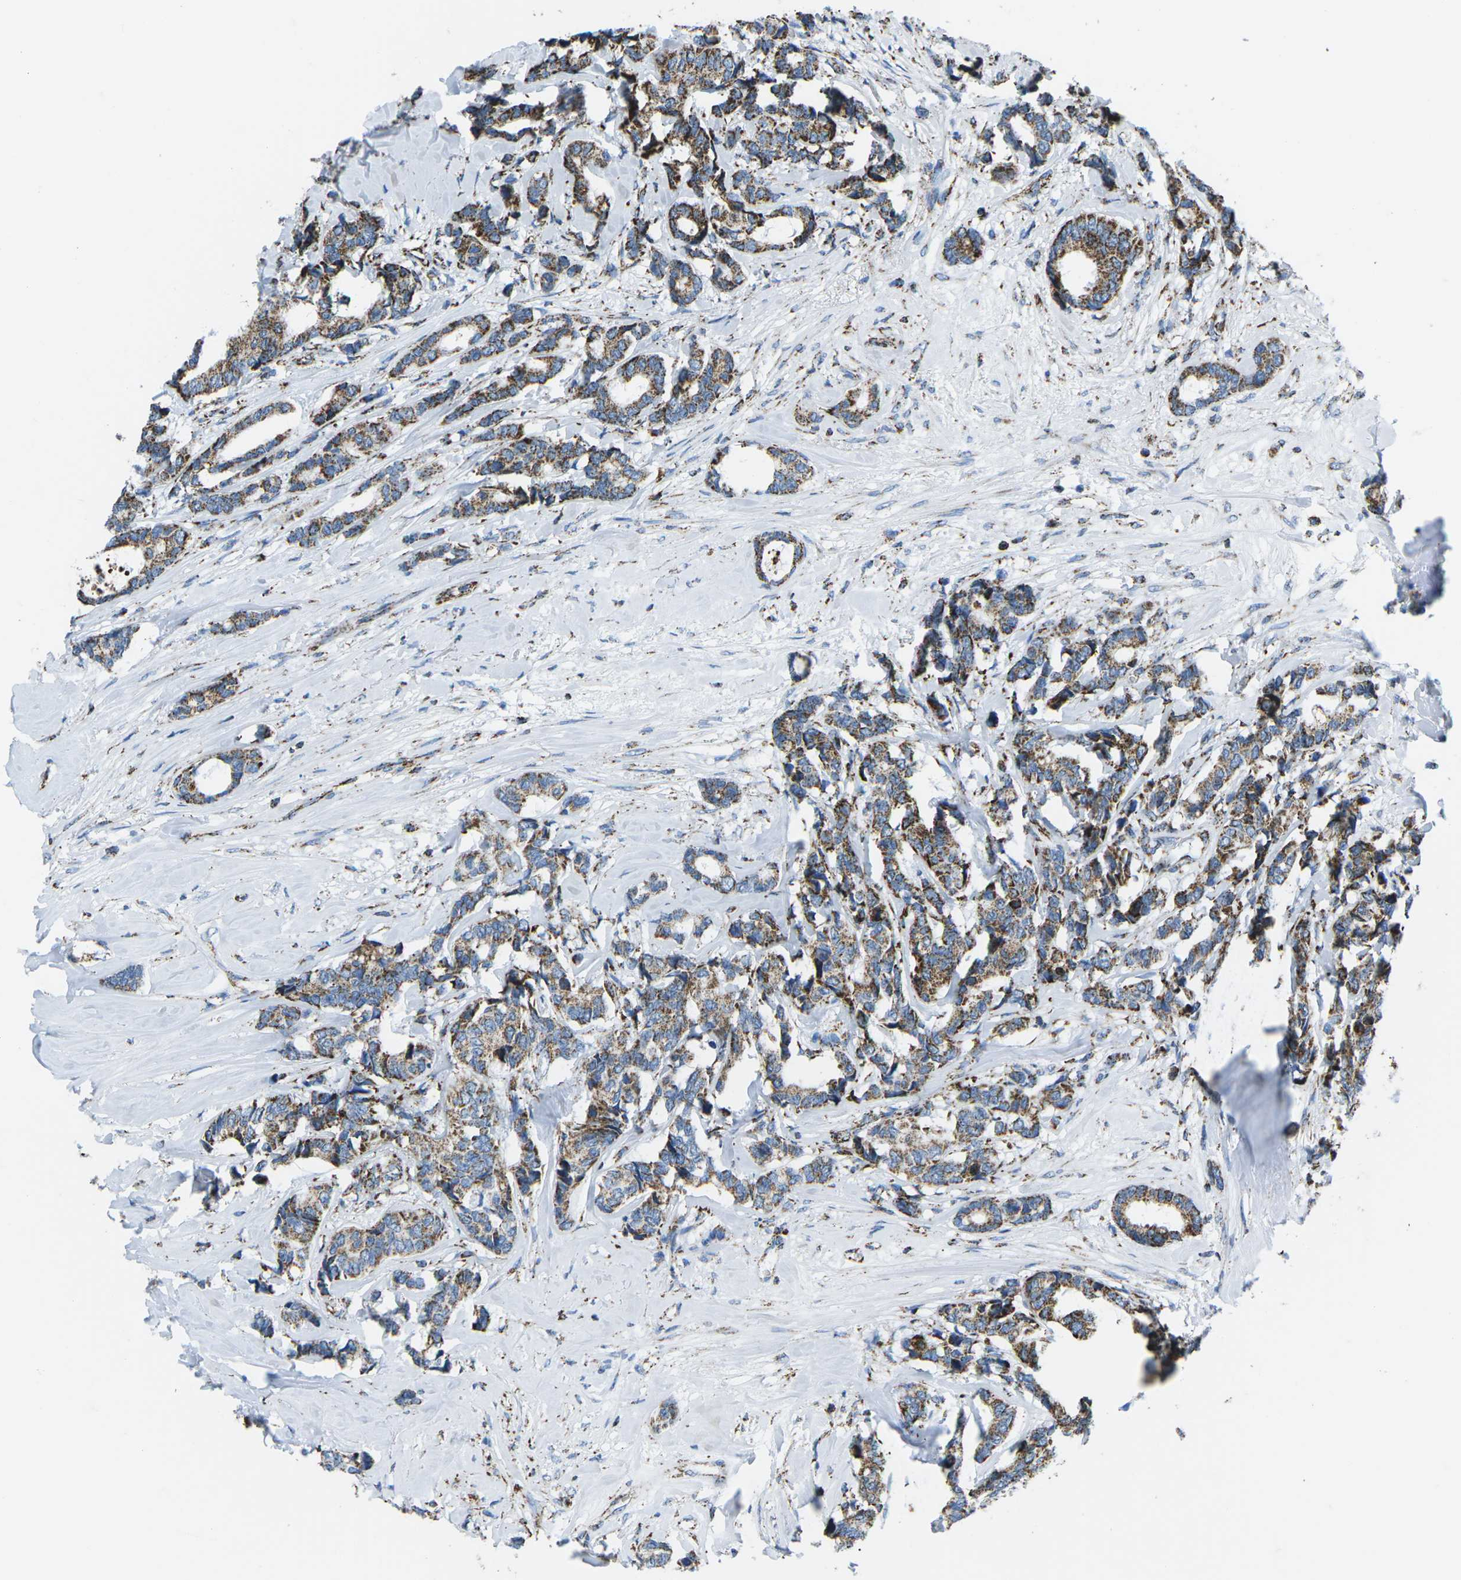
{"staining": {"intensity": "strong", "quantity": ">75%", "location": "cytoplasmic/membranous"}, "tissue": "breast cancer", "cell_type": "Tumor cells", "image_type": "cancer", "snomed": [{"axis": "morphology", "description": "Duct carcinoma"}, {"axis": "topography", "description": "Breast"}], "caption": "Strong cytoplasmic/membranous protein staining is appreciated in approximately >75% of tumor cells in breast cancer (invasive ductal carcinoma). The staining was performed using DAB, with brown indicating positive protein expression. Nuclei are stained blue with hematoxylin.", "gene": "COX6C", "patient": {"sex": "female", "age": 87}}